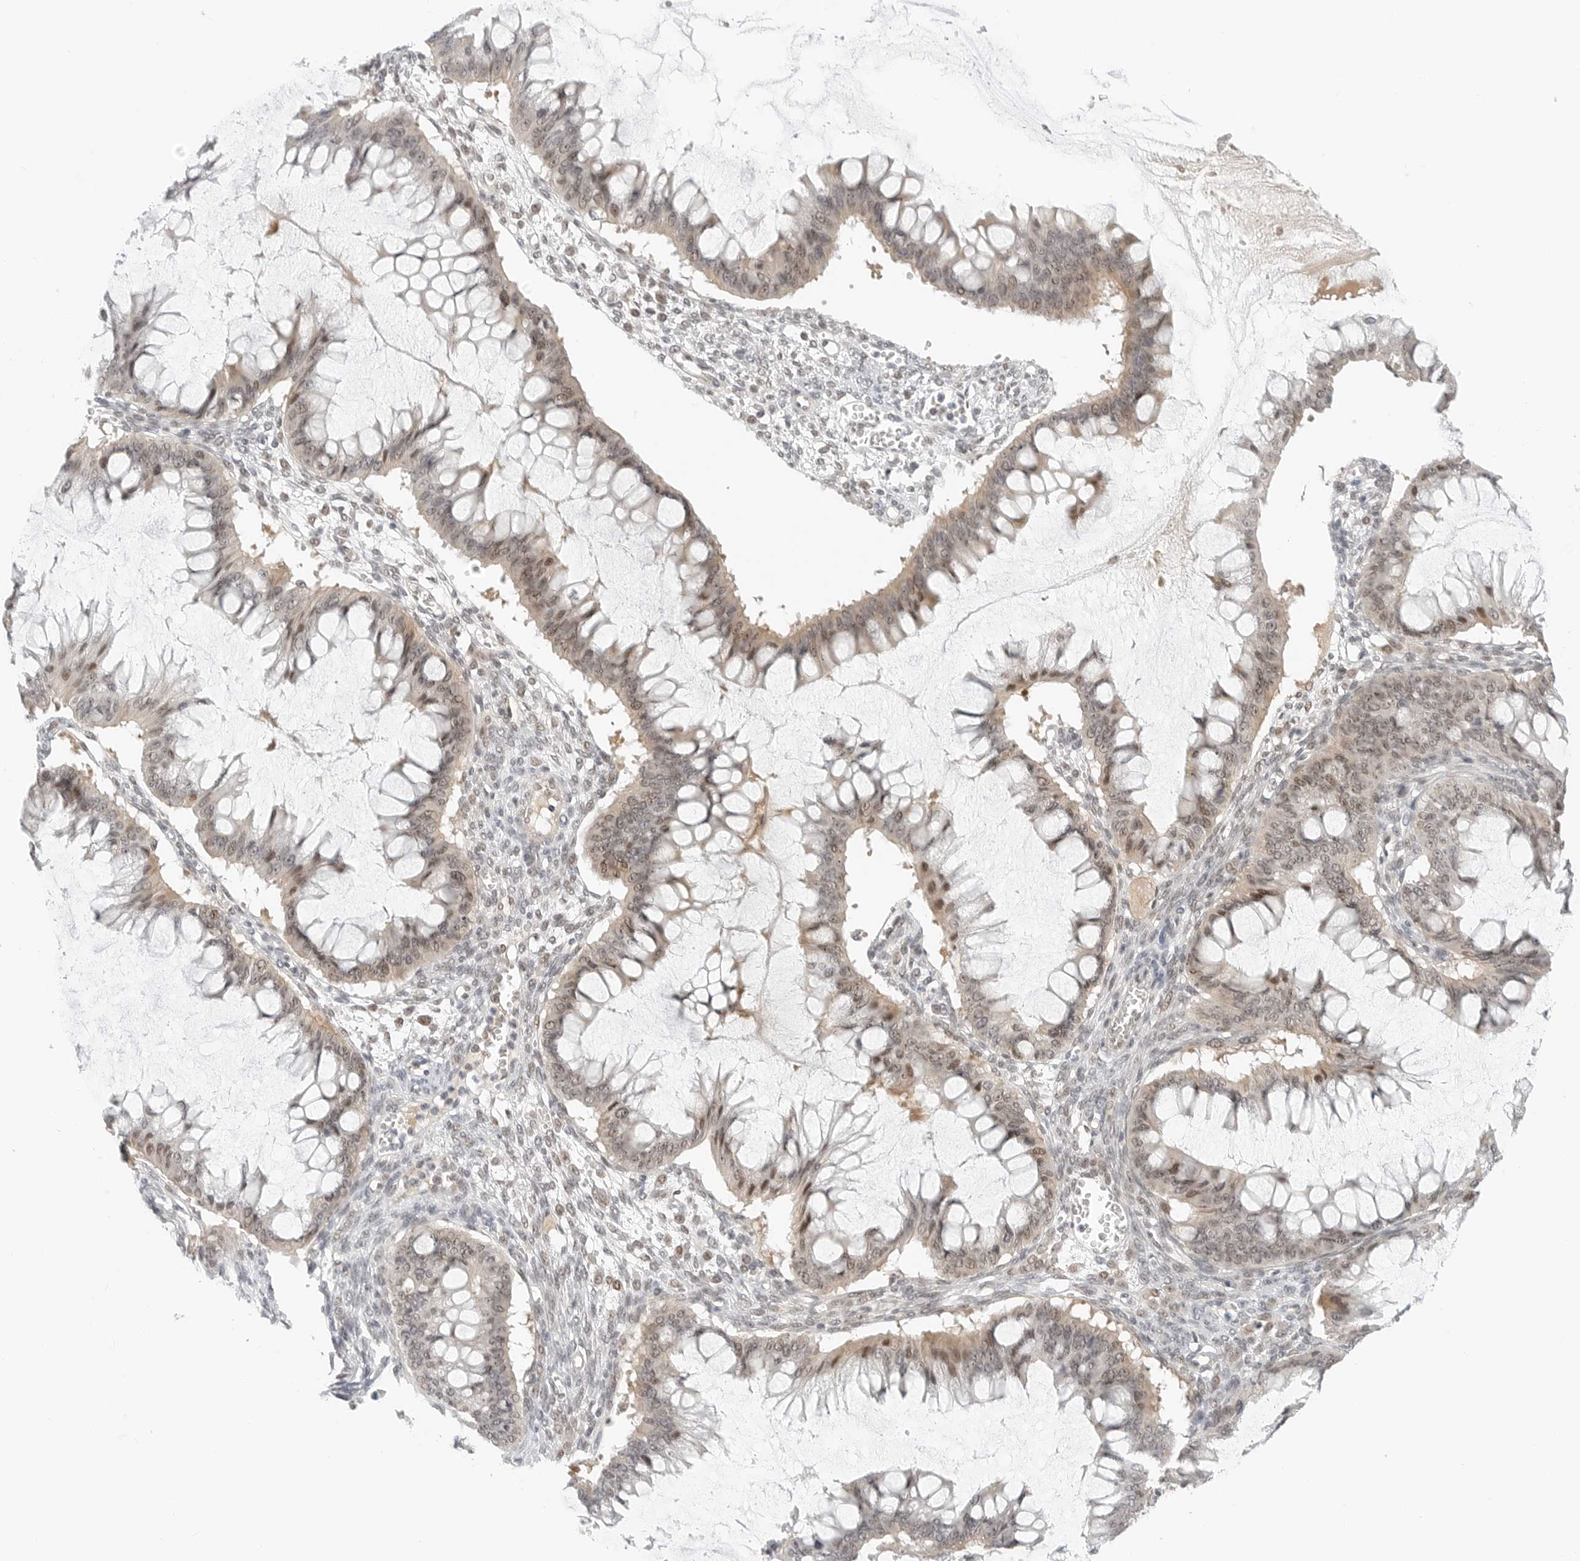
{"staining": {"intensity": "moderate", "quantity": "<25%", "location": "nuclear"}, "tissue": "ovarian cancer", "cell_type": "Tumor cells", "image_type": "cancer", "snomed": [{"axis": "morphology", "description": "Cystadenocarcinoma, mucinous, NOS"}, {"axis": "topography", "description": "Ovary"}], "caption": "Immunohistochemical staining of human mucinous cystadenocarcinoma (ovarian) shows moderate nuclear protein positivity in about <25% of tumor cells.", "gene": "TSEN2", "patient": {"sex": "female", "age": 73}}